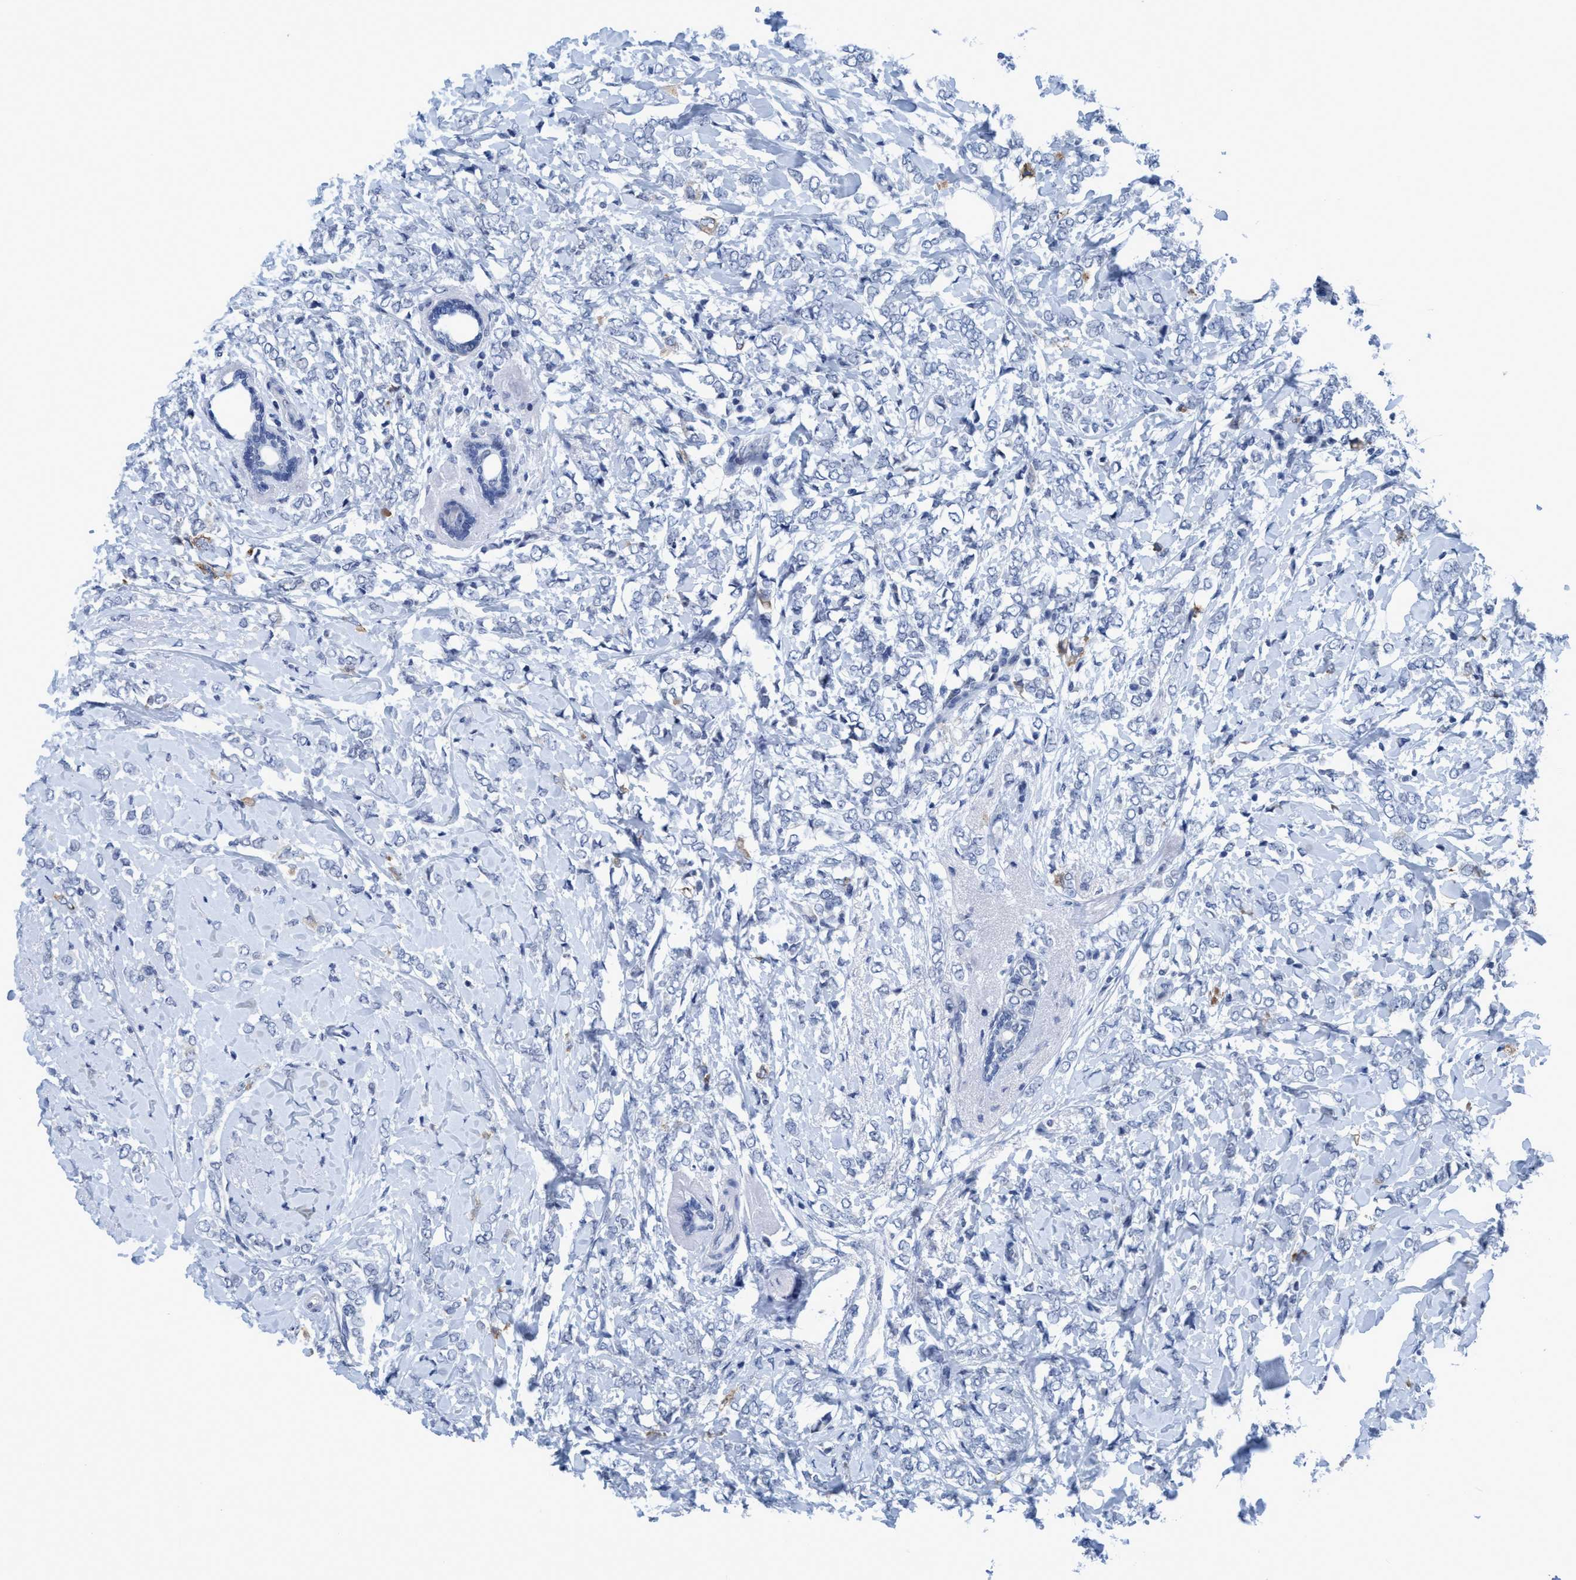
{"staining": {"intensity": "negative", "quantity": "none", "location": "none"}, "tissue": "breast cancer", "cell_type": "Tumor cells", "image_type": "cancer", "snomed": [{"axis": "morphology", "description": "Normal tissue, NOS"}, {"axis": "morphology", "description": "Lobular carcinoma"}, {"axis": "topography", "description": "Breast"}], "caption": "This is a micrograph of immunohistochemistry (IHC) staining of breast lobular carcinoma, which shows no expression in tumor cells.", "gene": "DNAI1", "patient": {"sex": "female", "age": 47}}